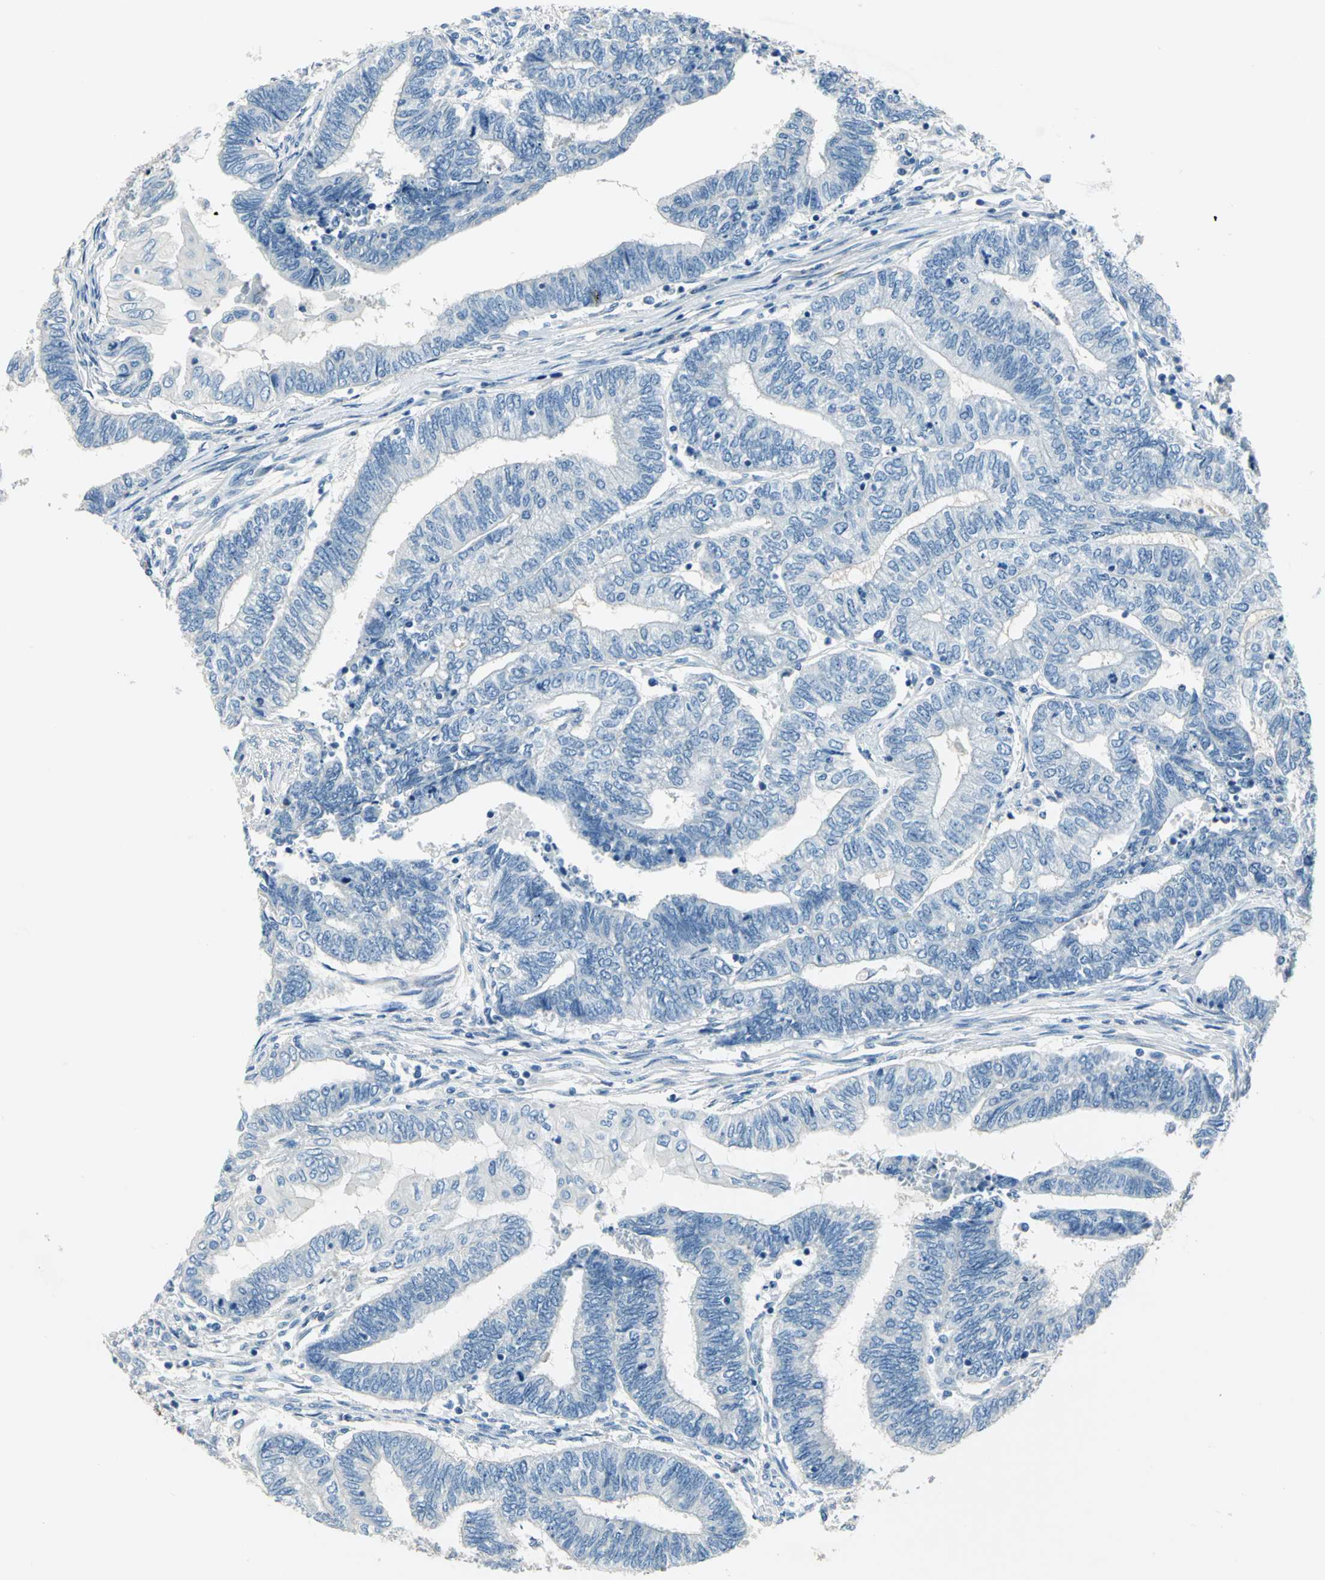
{"staining": {"intensity": "negative", "quantity": "none", "location": "none"}, "tissue": "endometrial cancer", "cell_type": "Tumor cells", "image_type": "cancer", "snomed": [{"axis": "morphology", "description": "Adenocarcinoma, NOS"}, {"axis": "topography", "description": "Uterus"}, {"axis": "topography", "description": "Endometrium"}], "caption": "This is an immunohistochemistry image of adenocarcinoma (endometrial). There is no expression in tumor cells.", "gene": "UCHL1", "patient": {"sex": "female", "age": 70}}